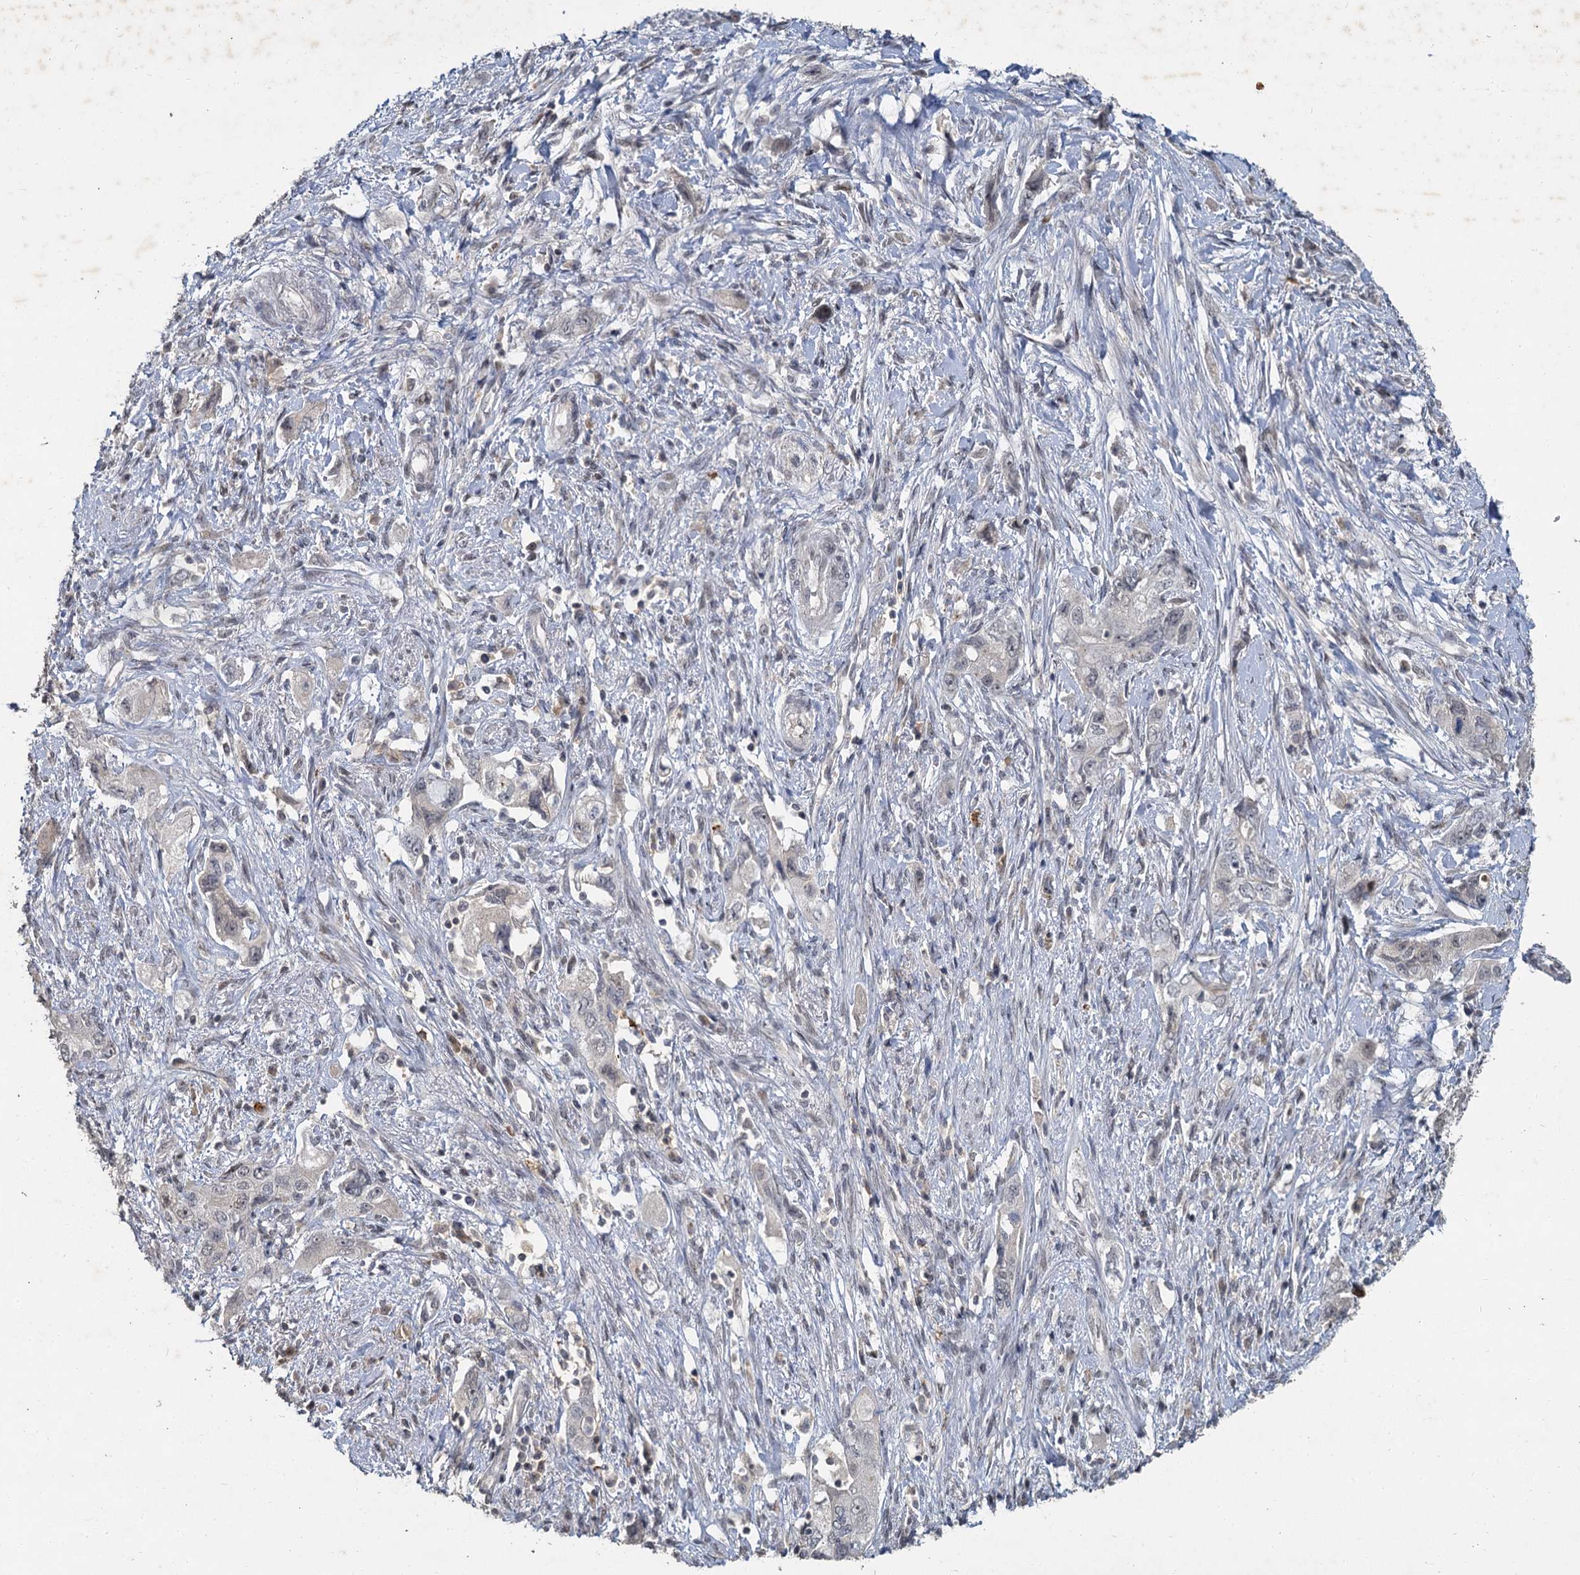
{"staining": {"intensity": "negative", "quantity": "none", "location": "none"}, "tissue": "pancreatic cancer", "cell_type": "Tumor cells", "image_type": "cancer", "snomed": [{"axis": "morphology", "description": "Adenocarcinoma, NOS"}, {"axis": "topography", "description": "Pancreas"}], "caption": "Human adenocarcinoma (pancreatic) stained for a protein using IHC shows no staining in tumor cells.", "gene": "MUCL1", "patient": {"sex": "female", "age": 73}}